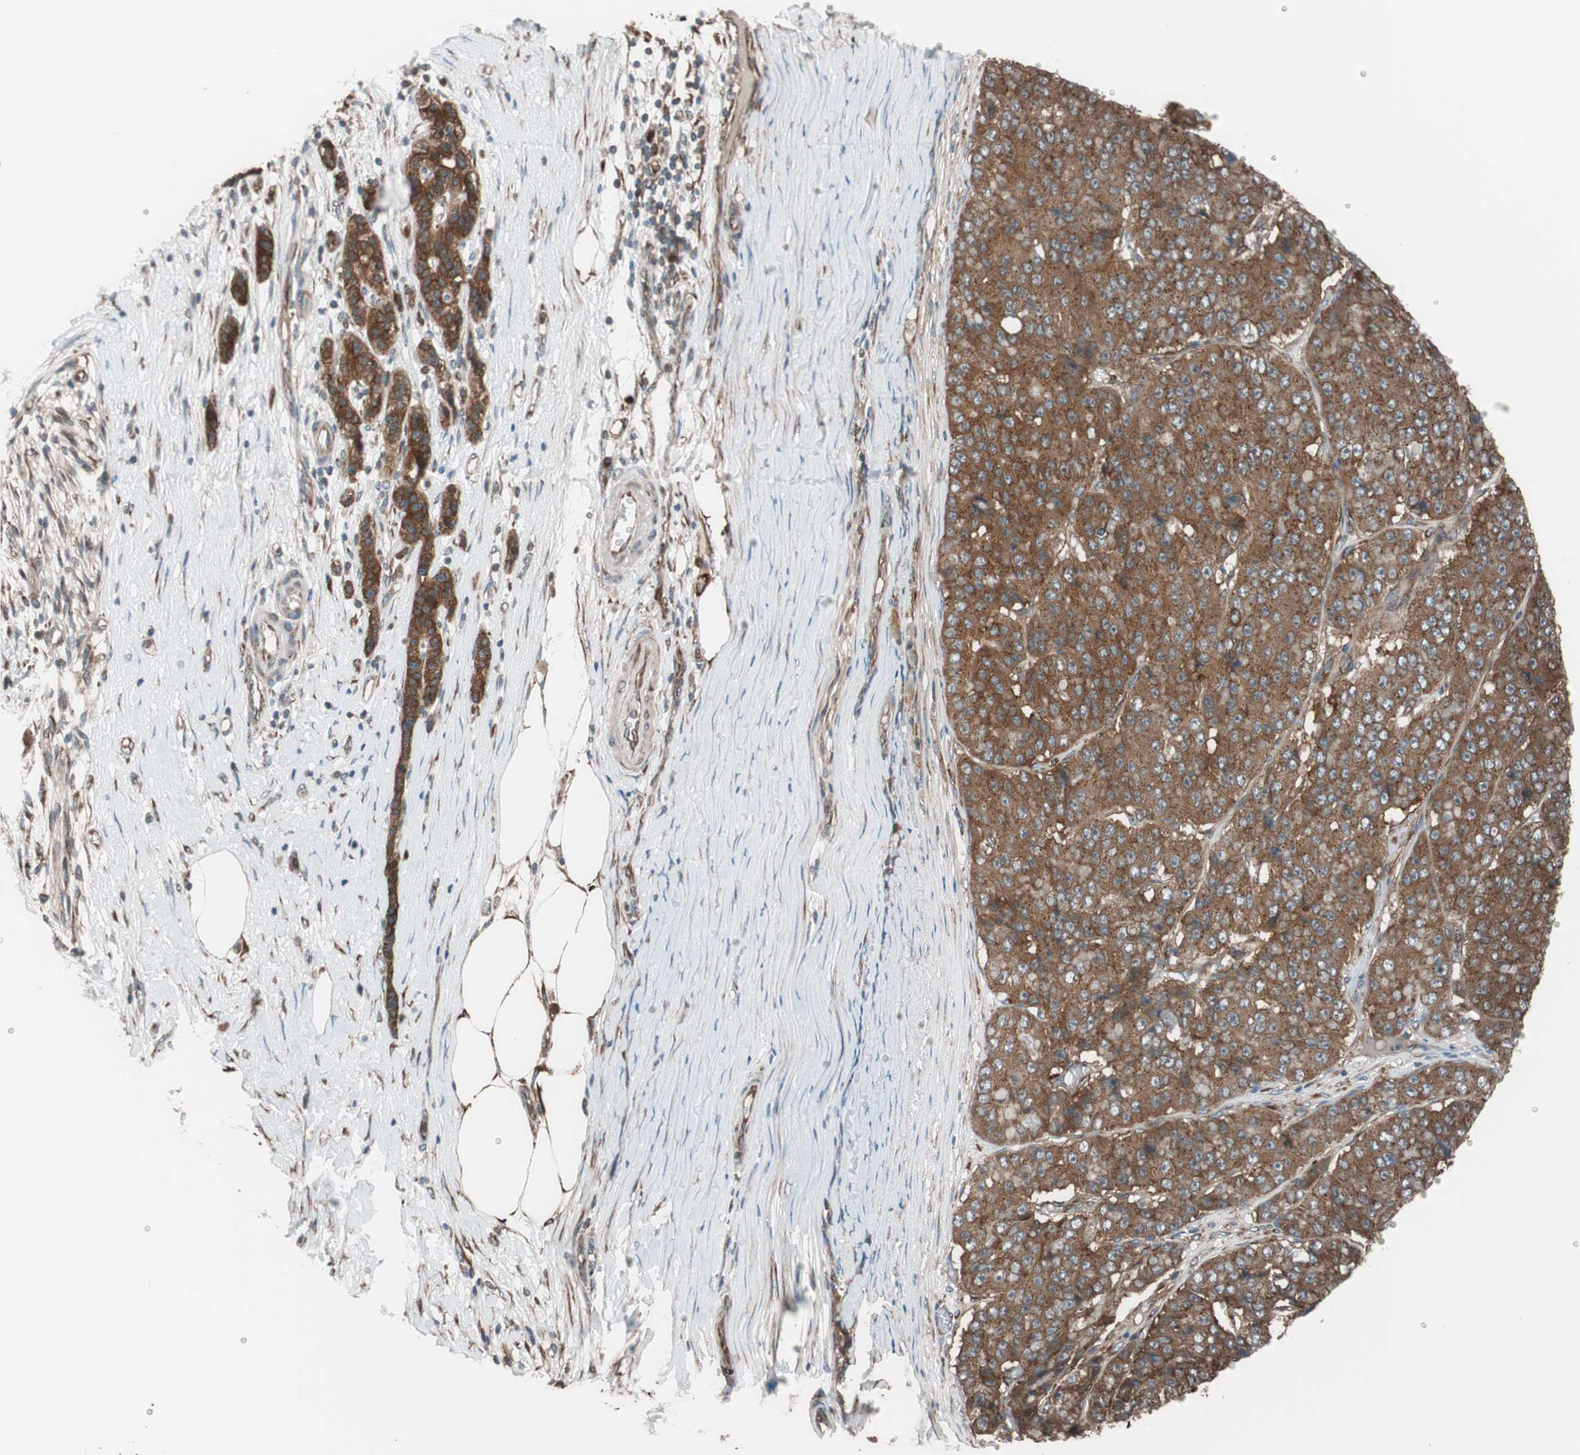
{"staining": {"intensity": "strong", "quantity": ">75%", "location": "cytoplasmic/membranous"}, "tissue": "pancreatic cancer", "cell_type": "Tumor cells", "image_type": "cancer", "snomed": [{"axis": "morphology", "description": "Adenocarcinoma, NOS"}, {"axis": "topography", "description": "Pancreas"}], "caption": "This image demonstrates immunohistochemistry (IHC) staining of human pancreatic cancer, with high strong cytoplasmic/membranous staining in approximately >75% of tumor cells.", "gene": "SEC31A", "patient": {"sex": "male", "age": 50}}